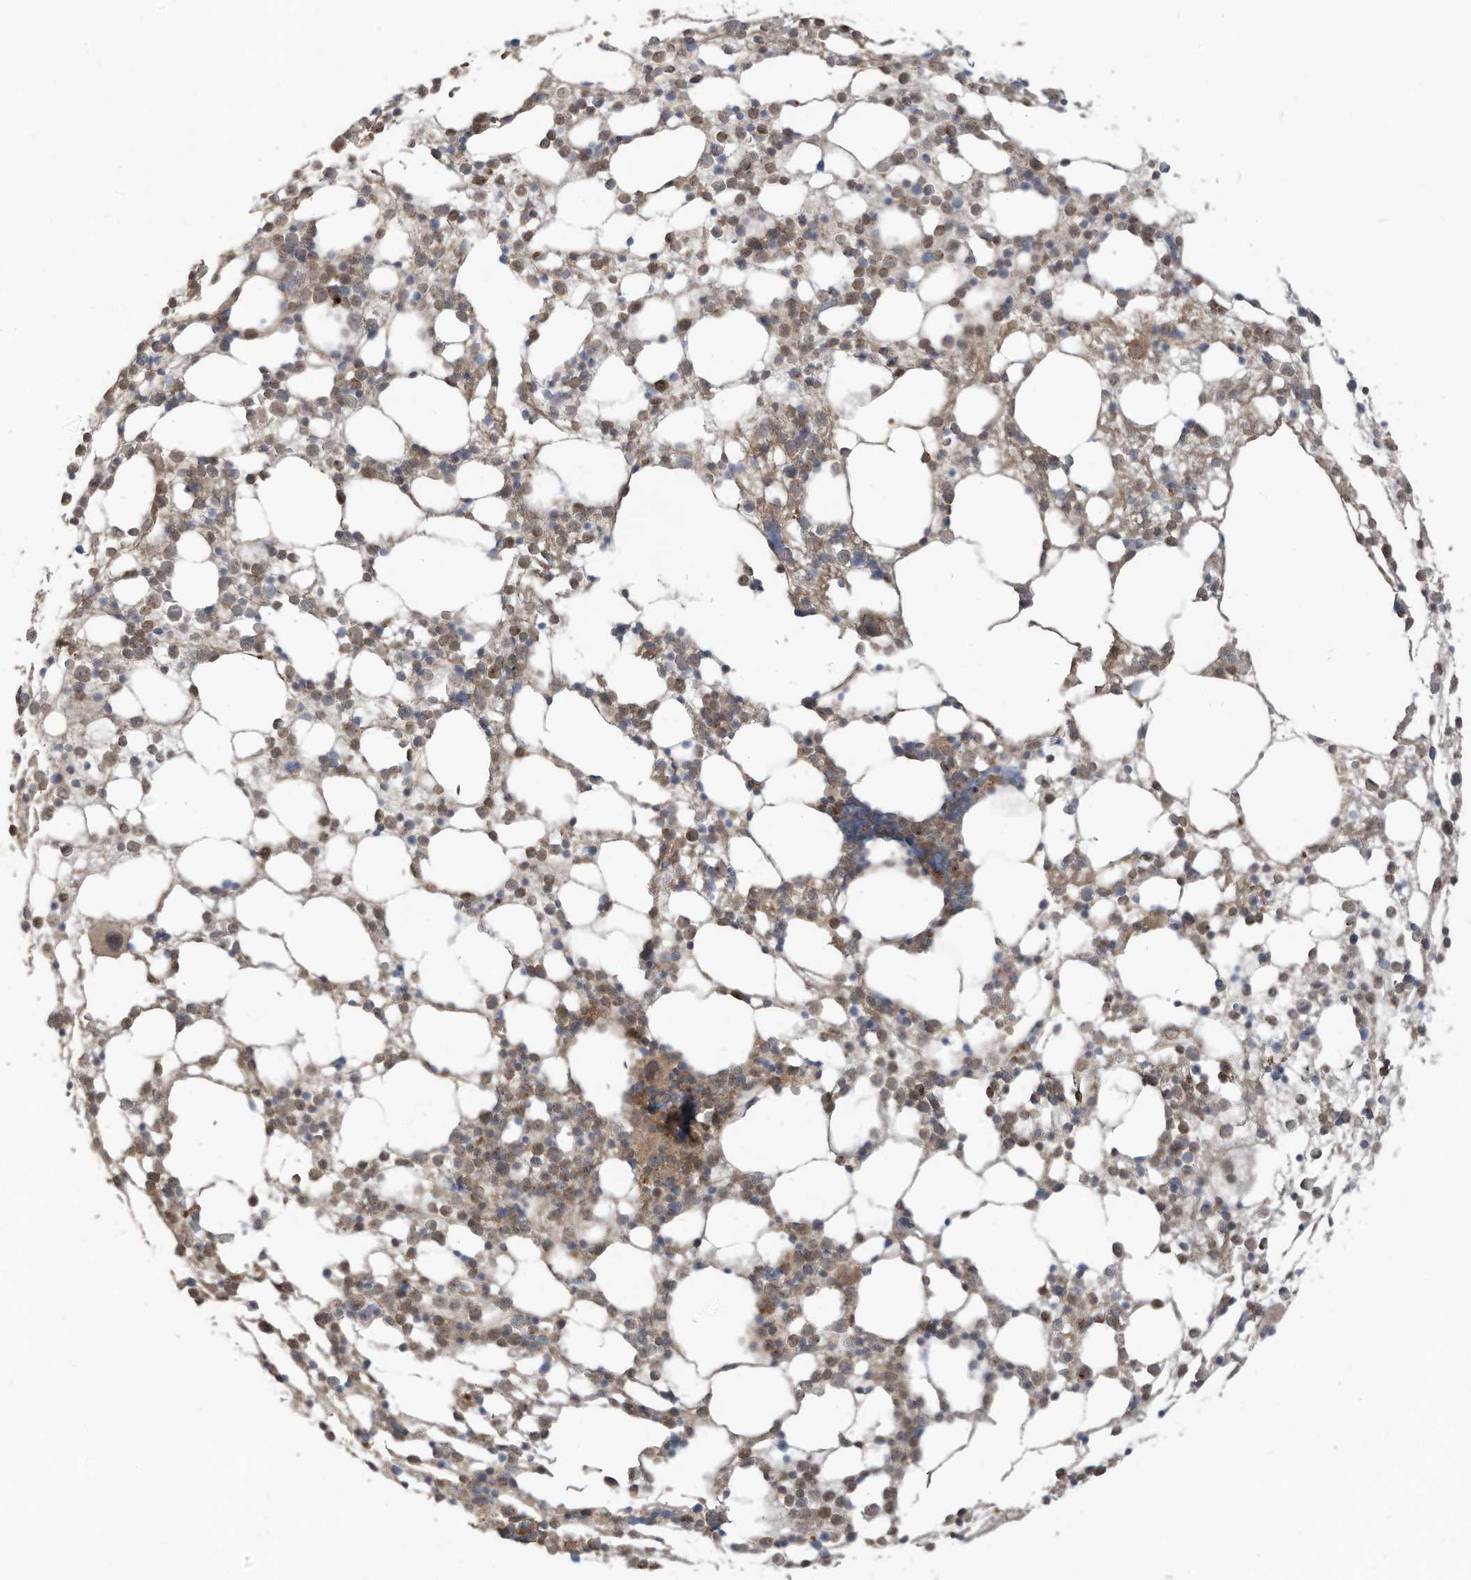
{"staining": {"intensity": "weak", "quantity": ">75%", "location": "cytoplasmic/membranous"}, "tissue": "bone marrow", "cell_type": "Hematopoietic cells", "image_type": "normal", "snomed": [{"axis": "morphology", "description": "Normal tissue, NOS"}, {"axis": "topography", "description": "Bone marrow"}], "caption": "Protein staining of unremarkable bone marrow exhibits weak cytoplasmic/membranous expression in approximately >75% of hematopoietic cells. The staining was performed using DAB (3,3'-diaminobenzidine), with brown indicating positive protein expression. Nuclei are stained blue with hematoxylin.", "gene": "CARF", "patient": {"sex": "female", "age": 57}}